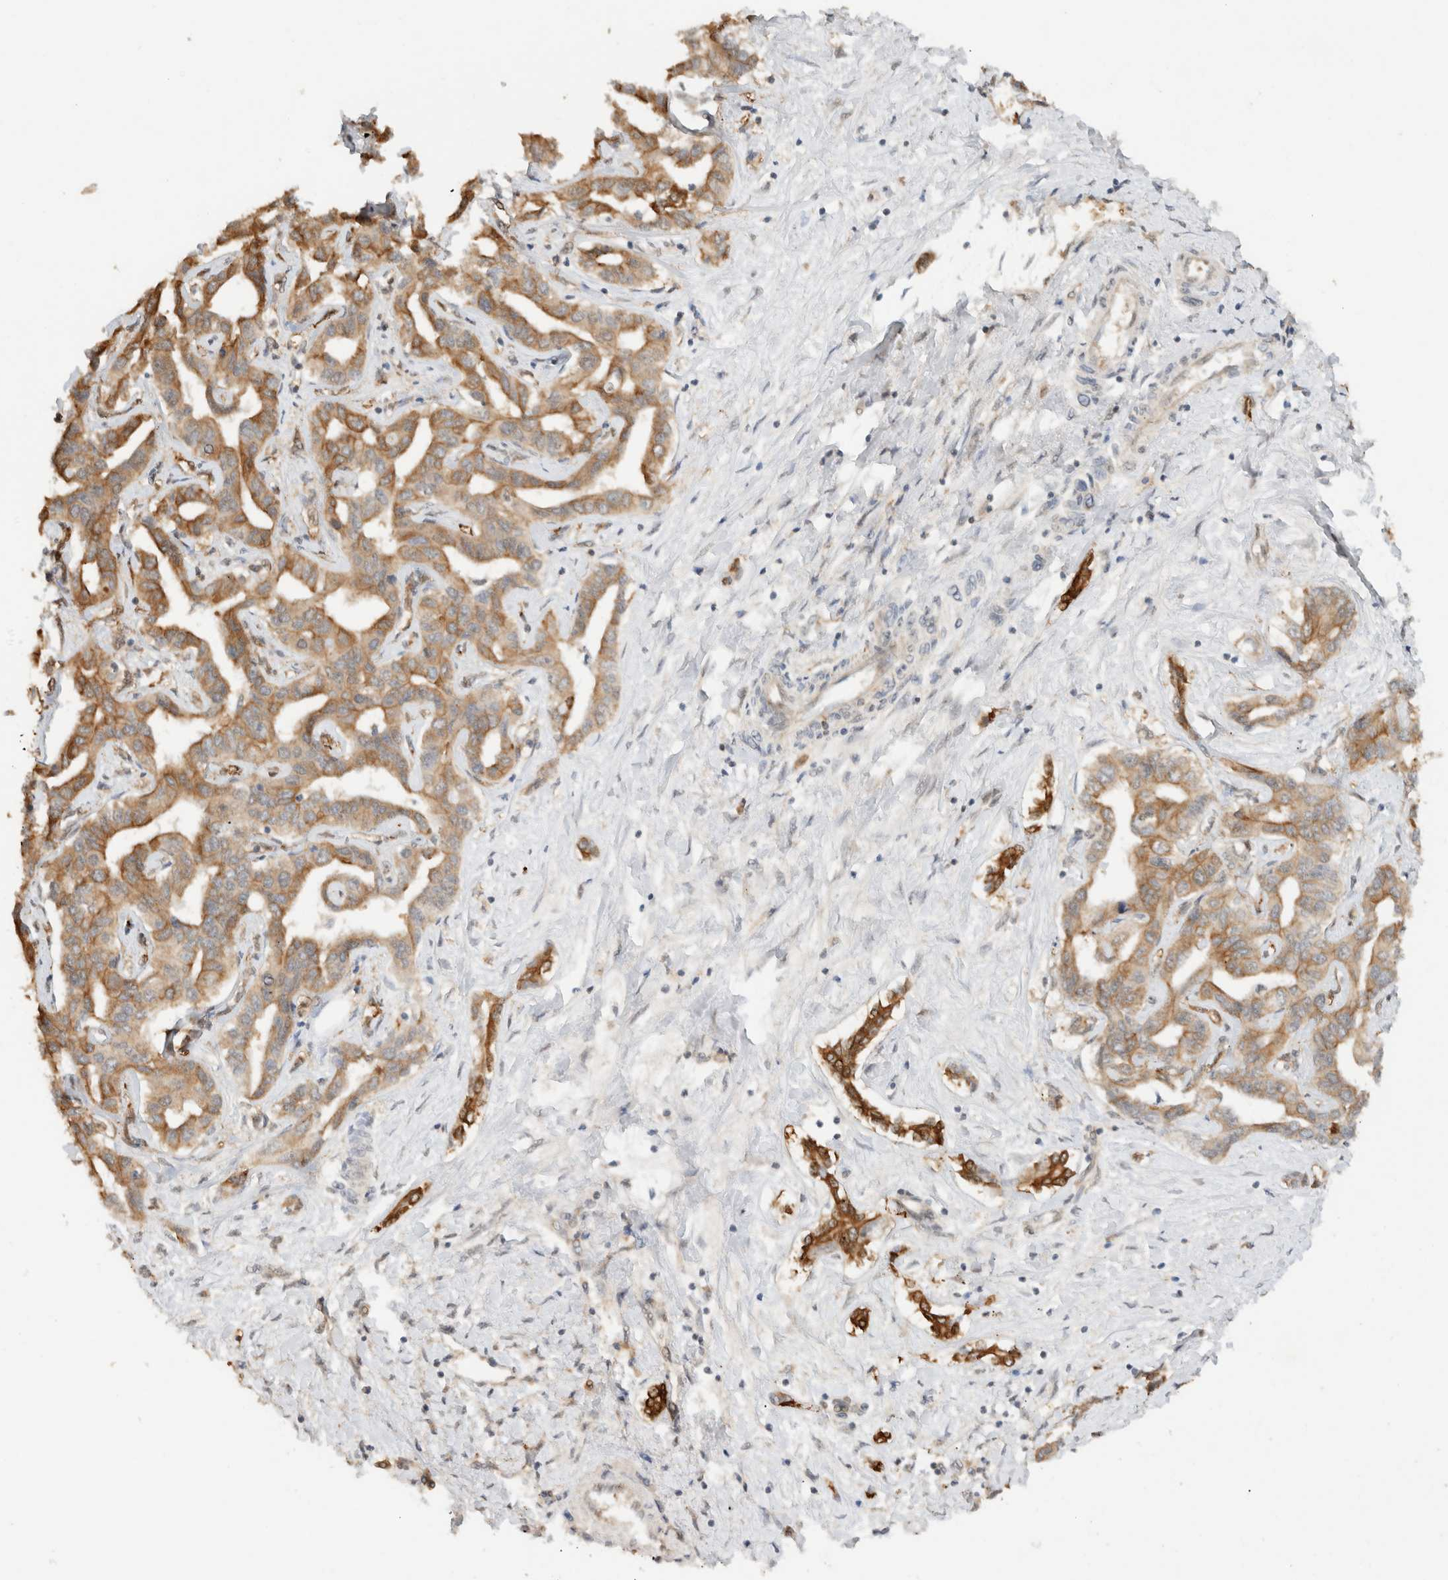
{"staining": {"intensity": "moderate", "quantity": ">75%", "location": "cytoplasmic/membranous"}, "tissue": "liver cancer", "cell_type": "Tumor cells", "image_type": "cancer", "snomed": [{"axis": "morphology", "description": "Cholangiocarcinoma"}, {"axis": "topography", "description": "Liver"}], "caption": "Moderate cytoplasmic/membranous protein expression is identified in approximately >75% of tumor cells in liver cholangiocarcinoma. Immunohistochemistry stains the protein in brown and the nuclei are stained blue.", "gene": "CA13", "patient": {"sex": "male", "age": 59}}